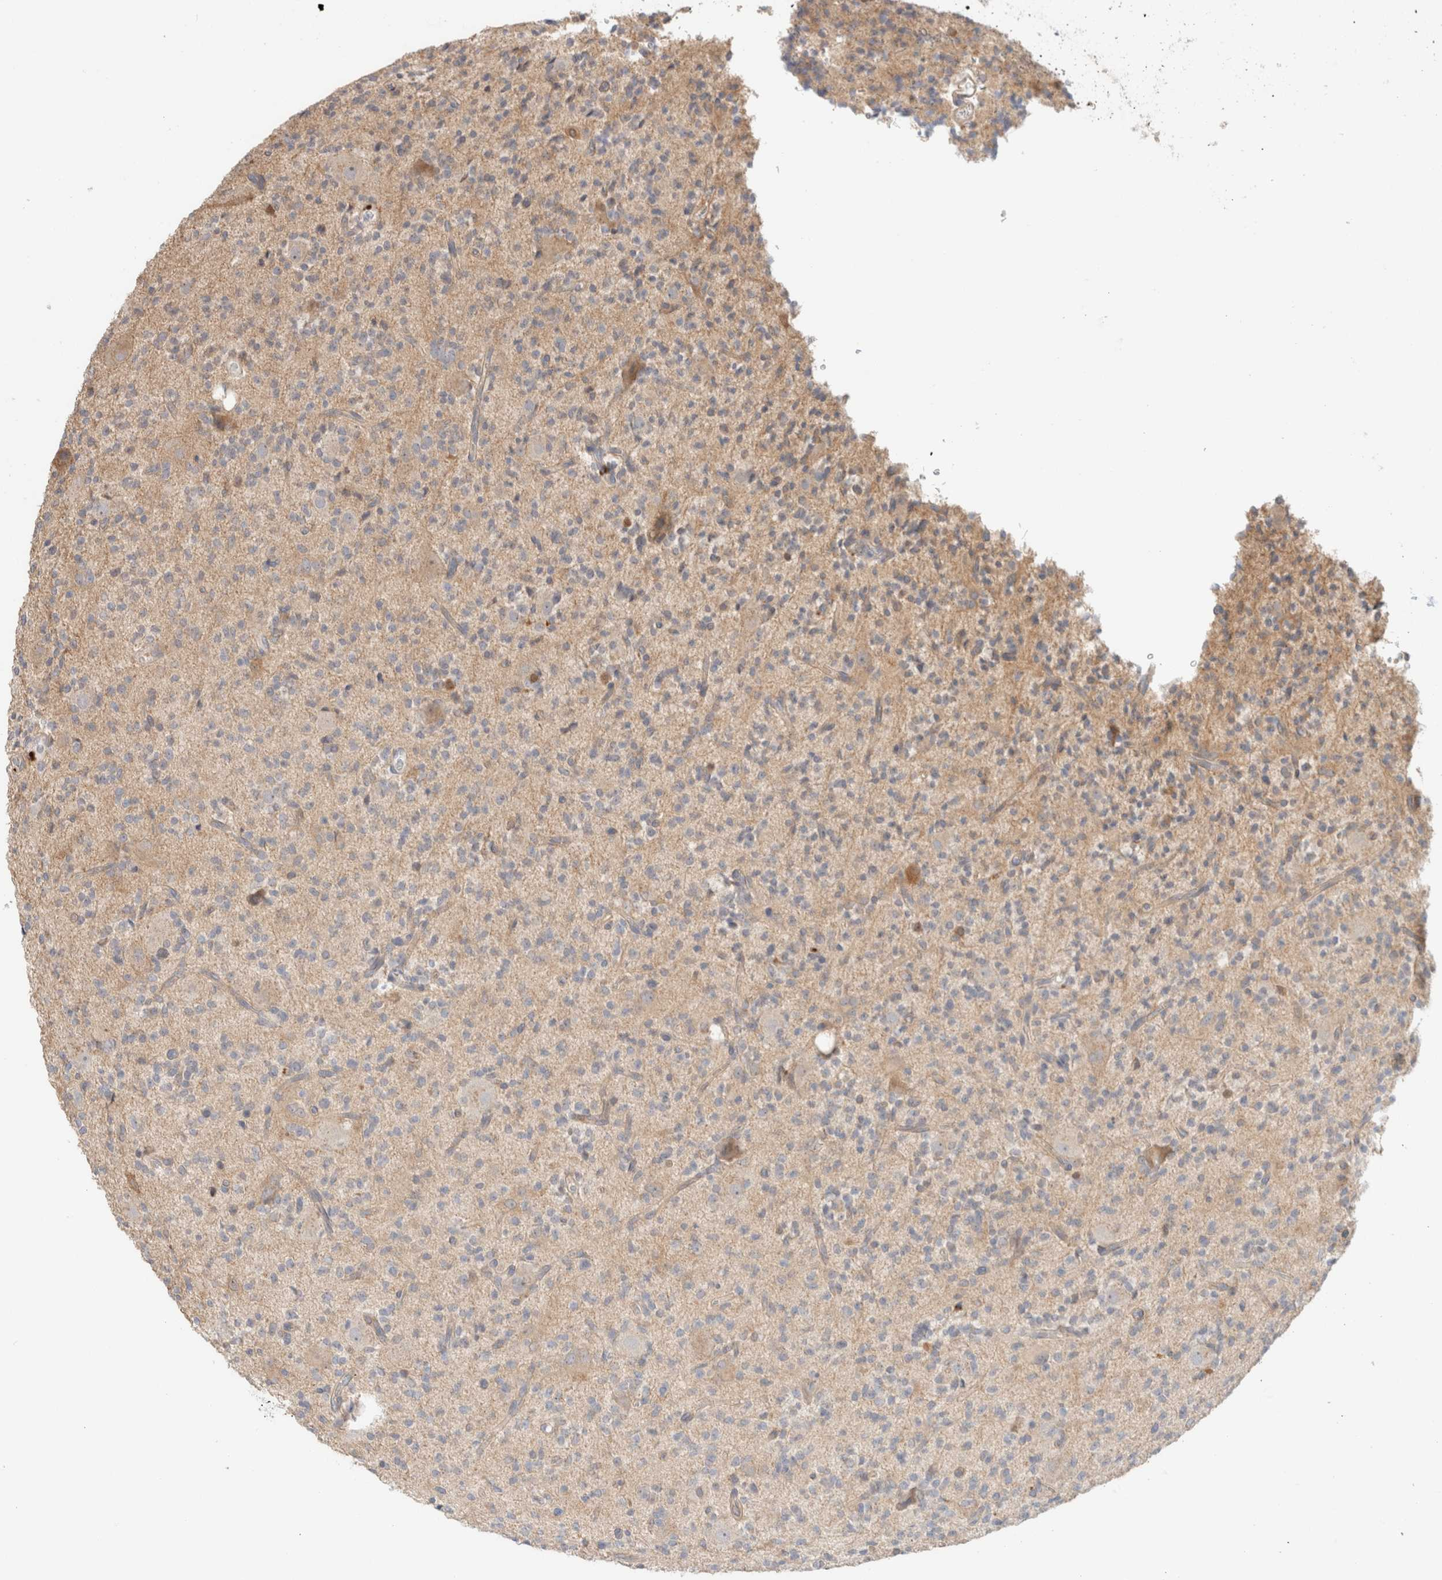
{"staining": {"intensity": "weak", "quantity": "25%-75%", "location": "cytoplasmic/membranous"}, "tissue": "glioma", "cell_type": "Tumor cells", "image_type": "cancer", "snomed": [{"axis": "morphology", "description": "Glioma, malignant, High grade"}, {"axis": "topography", "description": "Brain"}], "caption": "The immunohistochemical stain labels weak cytoplasmic/membranous positivity in tumor cells of malignant high-grade glioma tissue.", "gene": "CA13", "patient": {"sex": "male", "age": 34}}